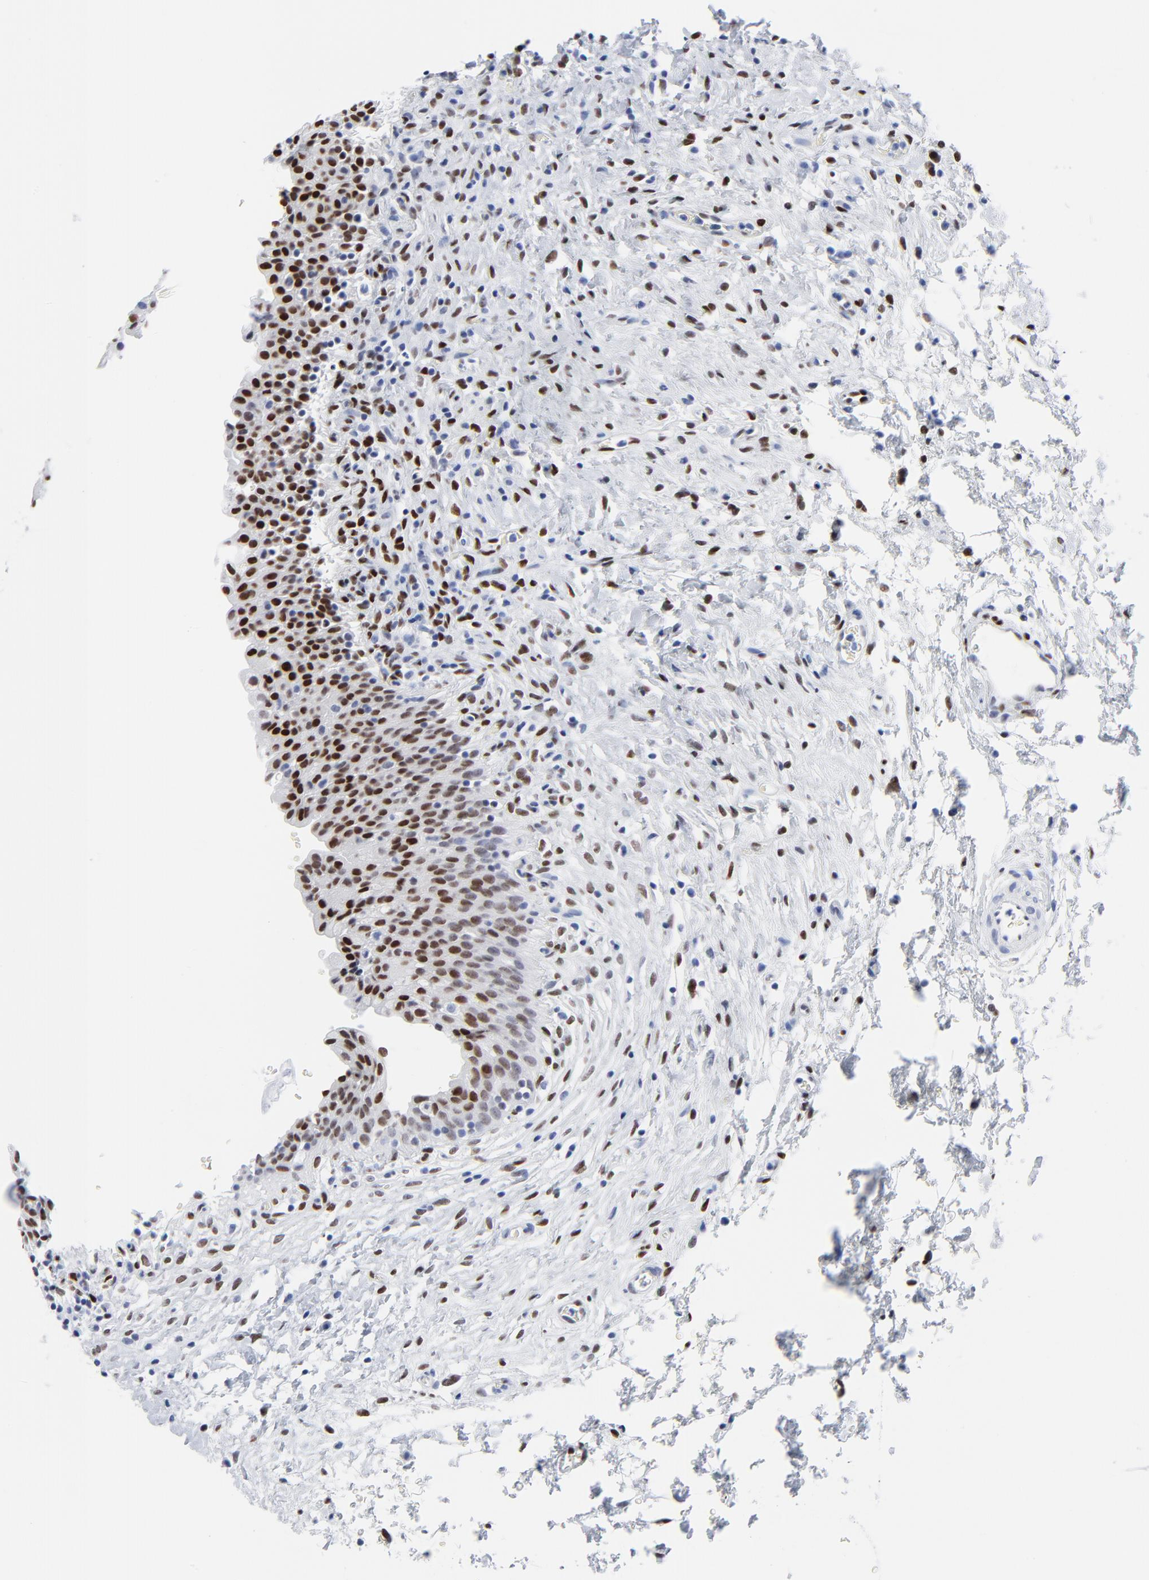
{"staining": {"intensity": "strong", "quantity": ">75%", "location": "nuclear"}, "tissue": "urinary bladder", "cell_type": "Urothelial cells", "image_type": "normal", "snomed": [{"axis": "morphology", "description": "Normal tissue, NOS"}, {"axis": "topography", "description": "Urinary bladder"}], "caption": "Urinary bladder stained with DAB (3,3'-diaminobenzidine) IHC demonstrates high levels of strong nuclear staining in approximately >75% of urothelial cells. (DAB IHC, brown staining for protein, blue staining for nuclei).", "gene": "JUN", "patient": {"sex": "male", "age": 51}}